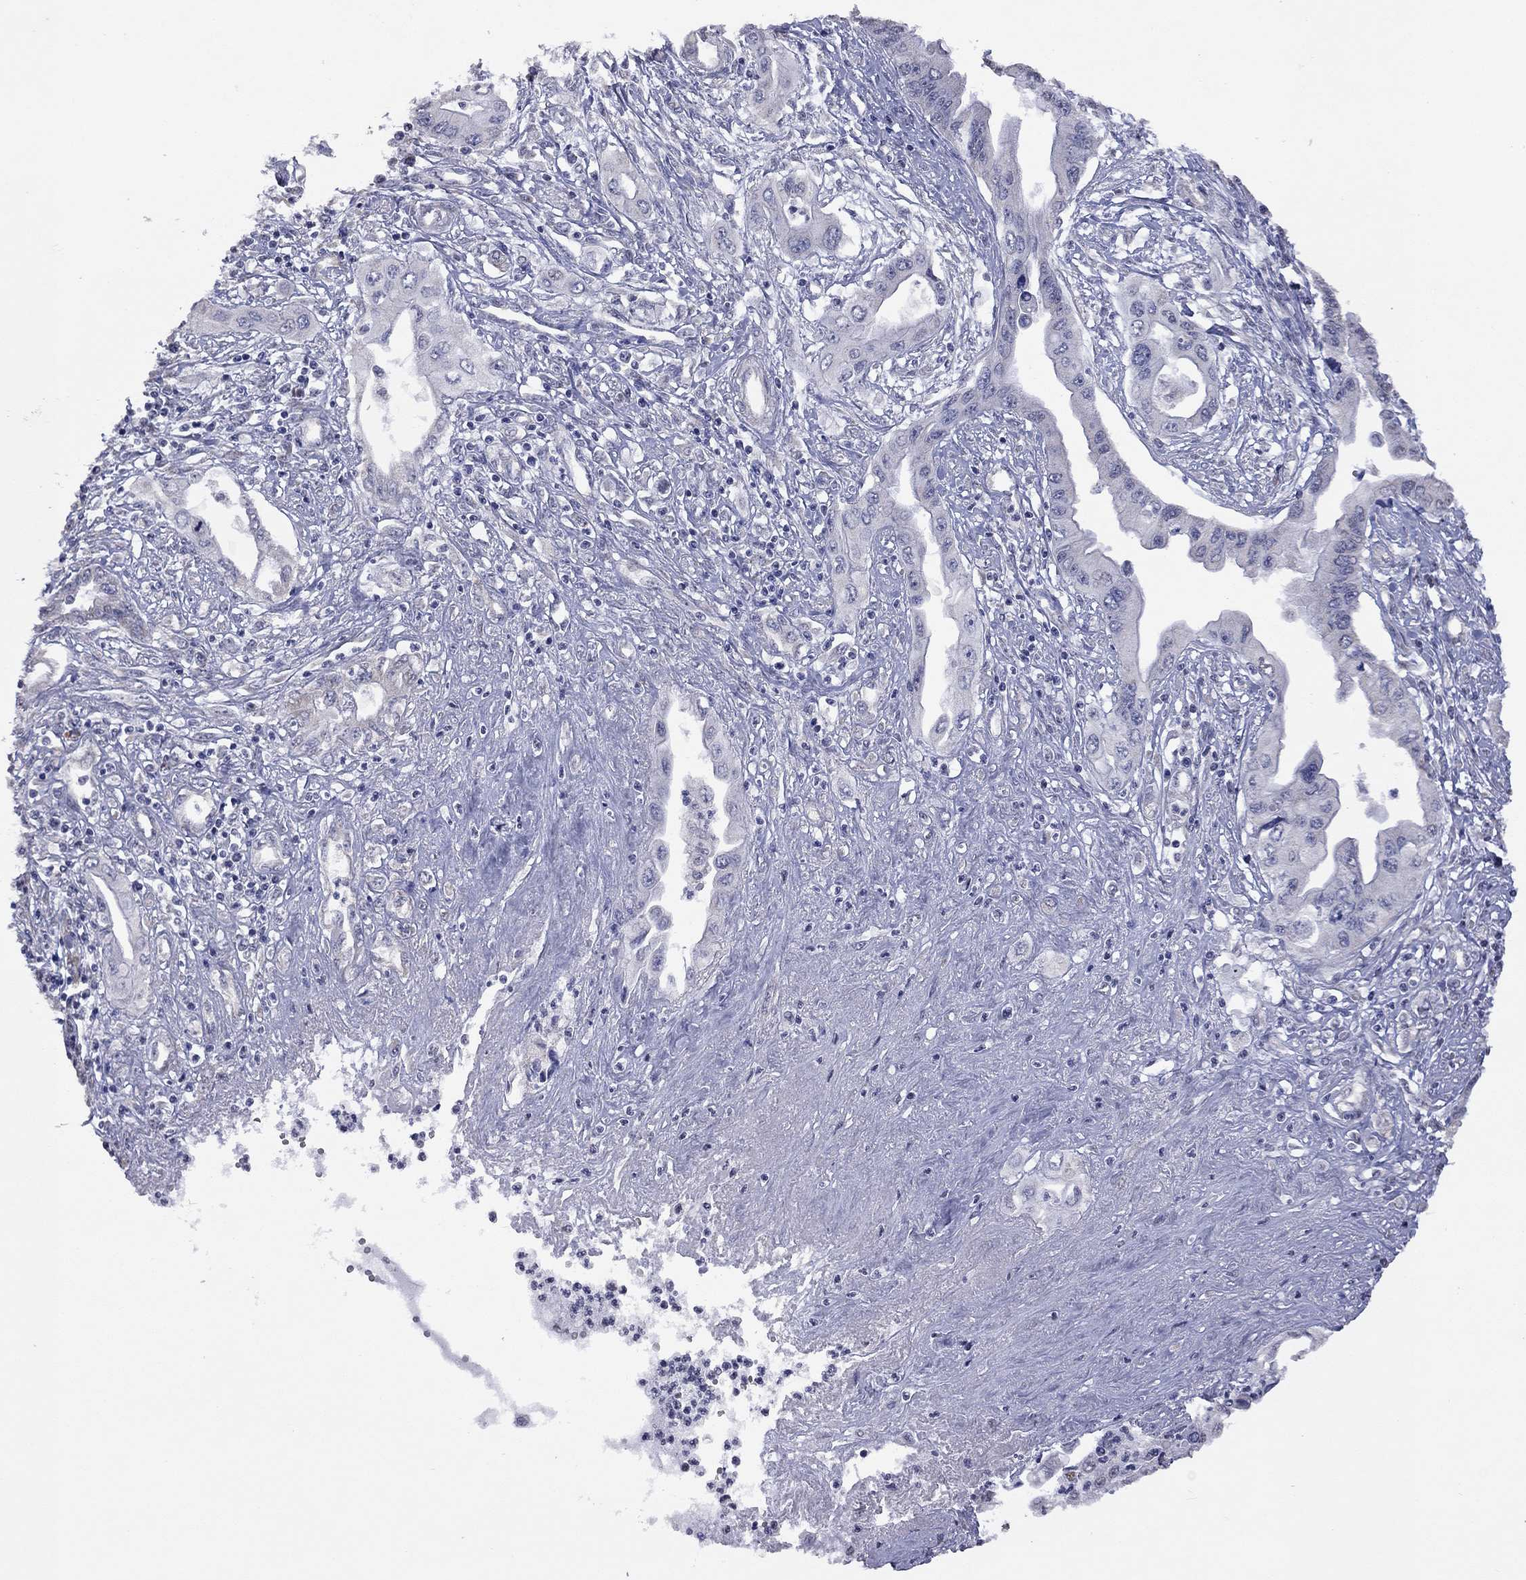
{"staining": {"intensity": "negative", "quantity": "none", "location": "none"}, "tissue": "pancreatic cancer", "cell_type": "Tumor cells", "image_type": "cancer", "snomed": [{"axis": "morphology", "description": "Adenocarcinoma, NOS"}, {"axis": "topography", "description": "Pancreas"}], "caption": "A micrograph of pancreatic adenocarcinoma stained for a protein exhibits no brown staining in tumor cells.", "gene": "NDUFB1", "patient": {"sex": "female", "age": 62}}